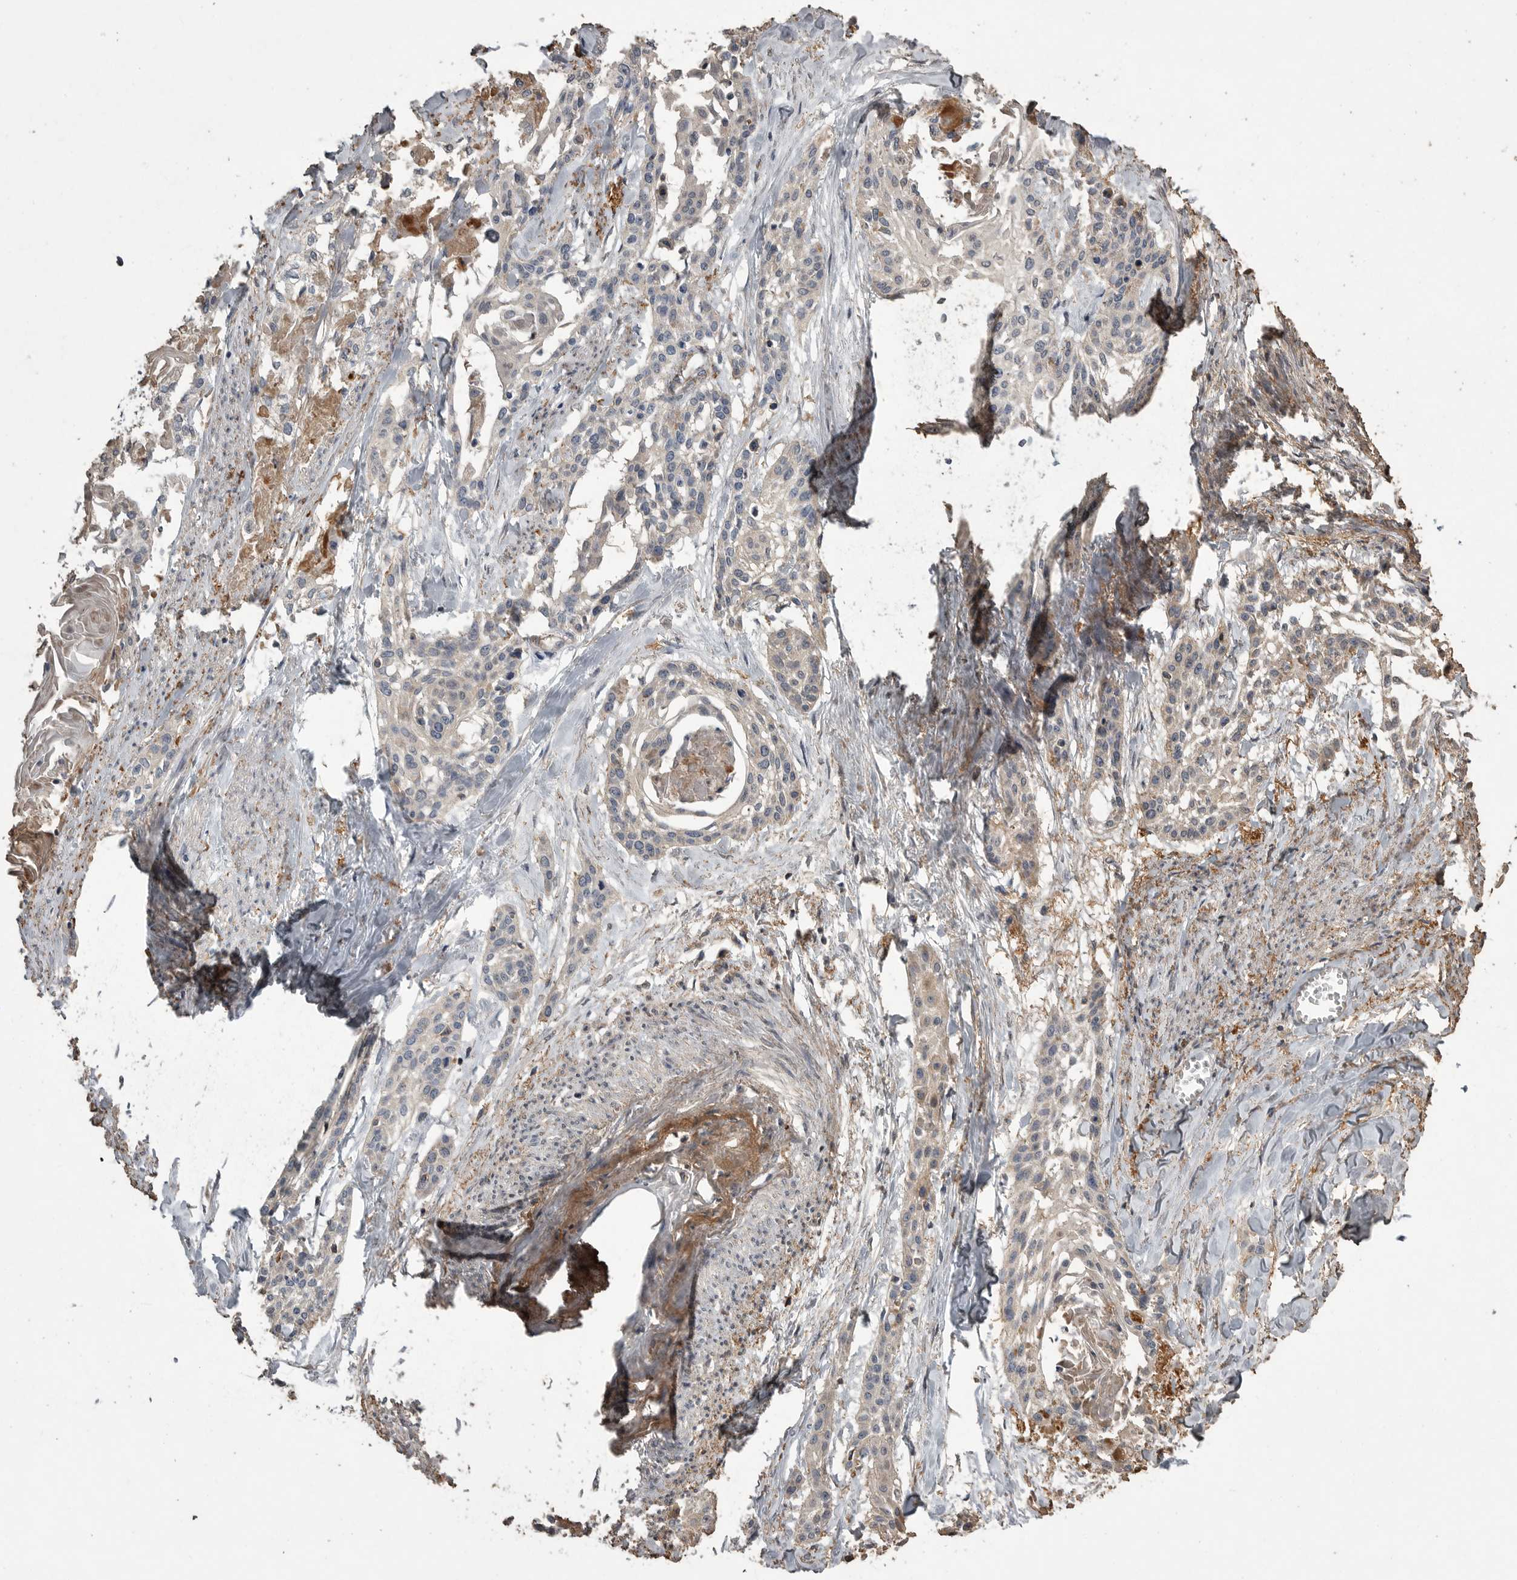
{"staining": {"intensity": "negative", "quantity": "none", "location": "none"}, "tissue": "cervical cancer", "cell_type": "Tumor cells", "image_type": "cancer", "snomed": [{"axis": "morphology", "description": "Squamous cell carcinoma, NOS"}, {"axis": "topography", "description": "Cervix"}], "caption": "Tumor cells show no significant expression in cervical cancer. (DAB immunohistochemistry (IHC) with hematoxylin counter stain).", "gene": "CRP", "patient": {"sex": "female", "age": 57}}